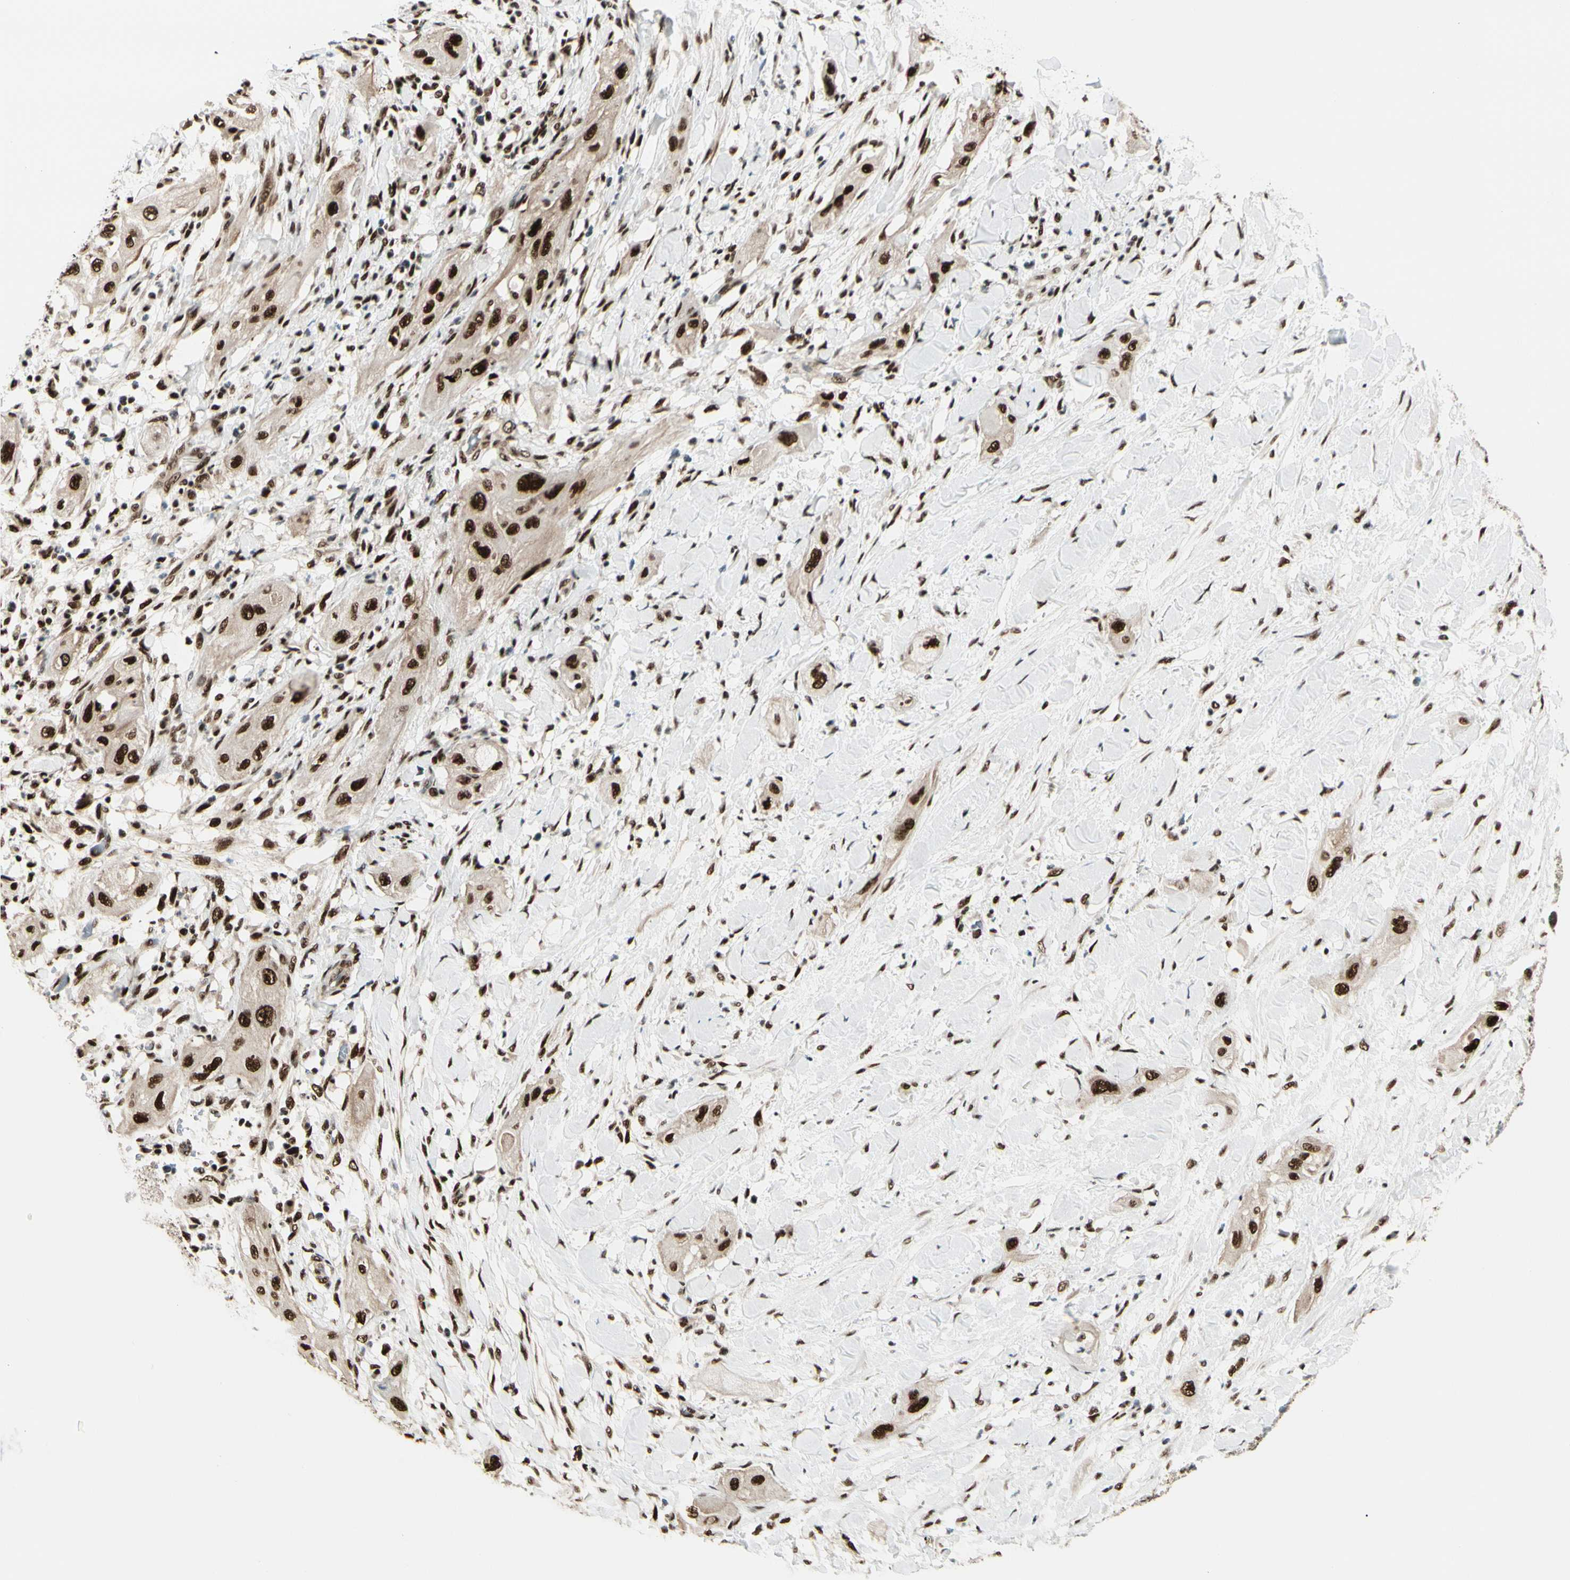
{"staining": {"intensity": "strong", "quantity": ">75%", "location": "nuclear"}, "tissue": "lung cancer", "cell_type": "Tumor cells", "image_type": "cancer", "snomed": [{"axis": "morphology", "description": "Squamous cell carcinoma, NOS"}, {"axis": "topography", "description": "Lung"}], "caption": "Brown immunohistochemical staining in human lung squamous cell carcinoma shows strong nuclear expression in approximately >75% of tumor cells.", "gene": "HEXIM1", "patient": {"sex": "female", "age": 47}}